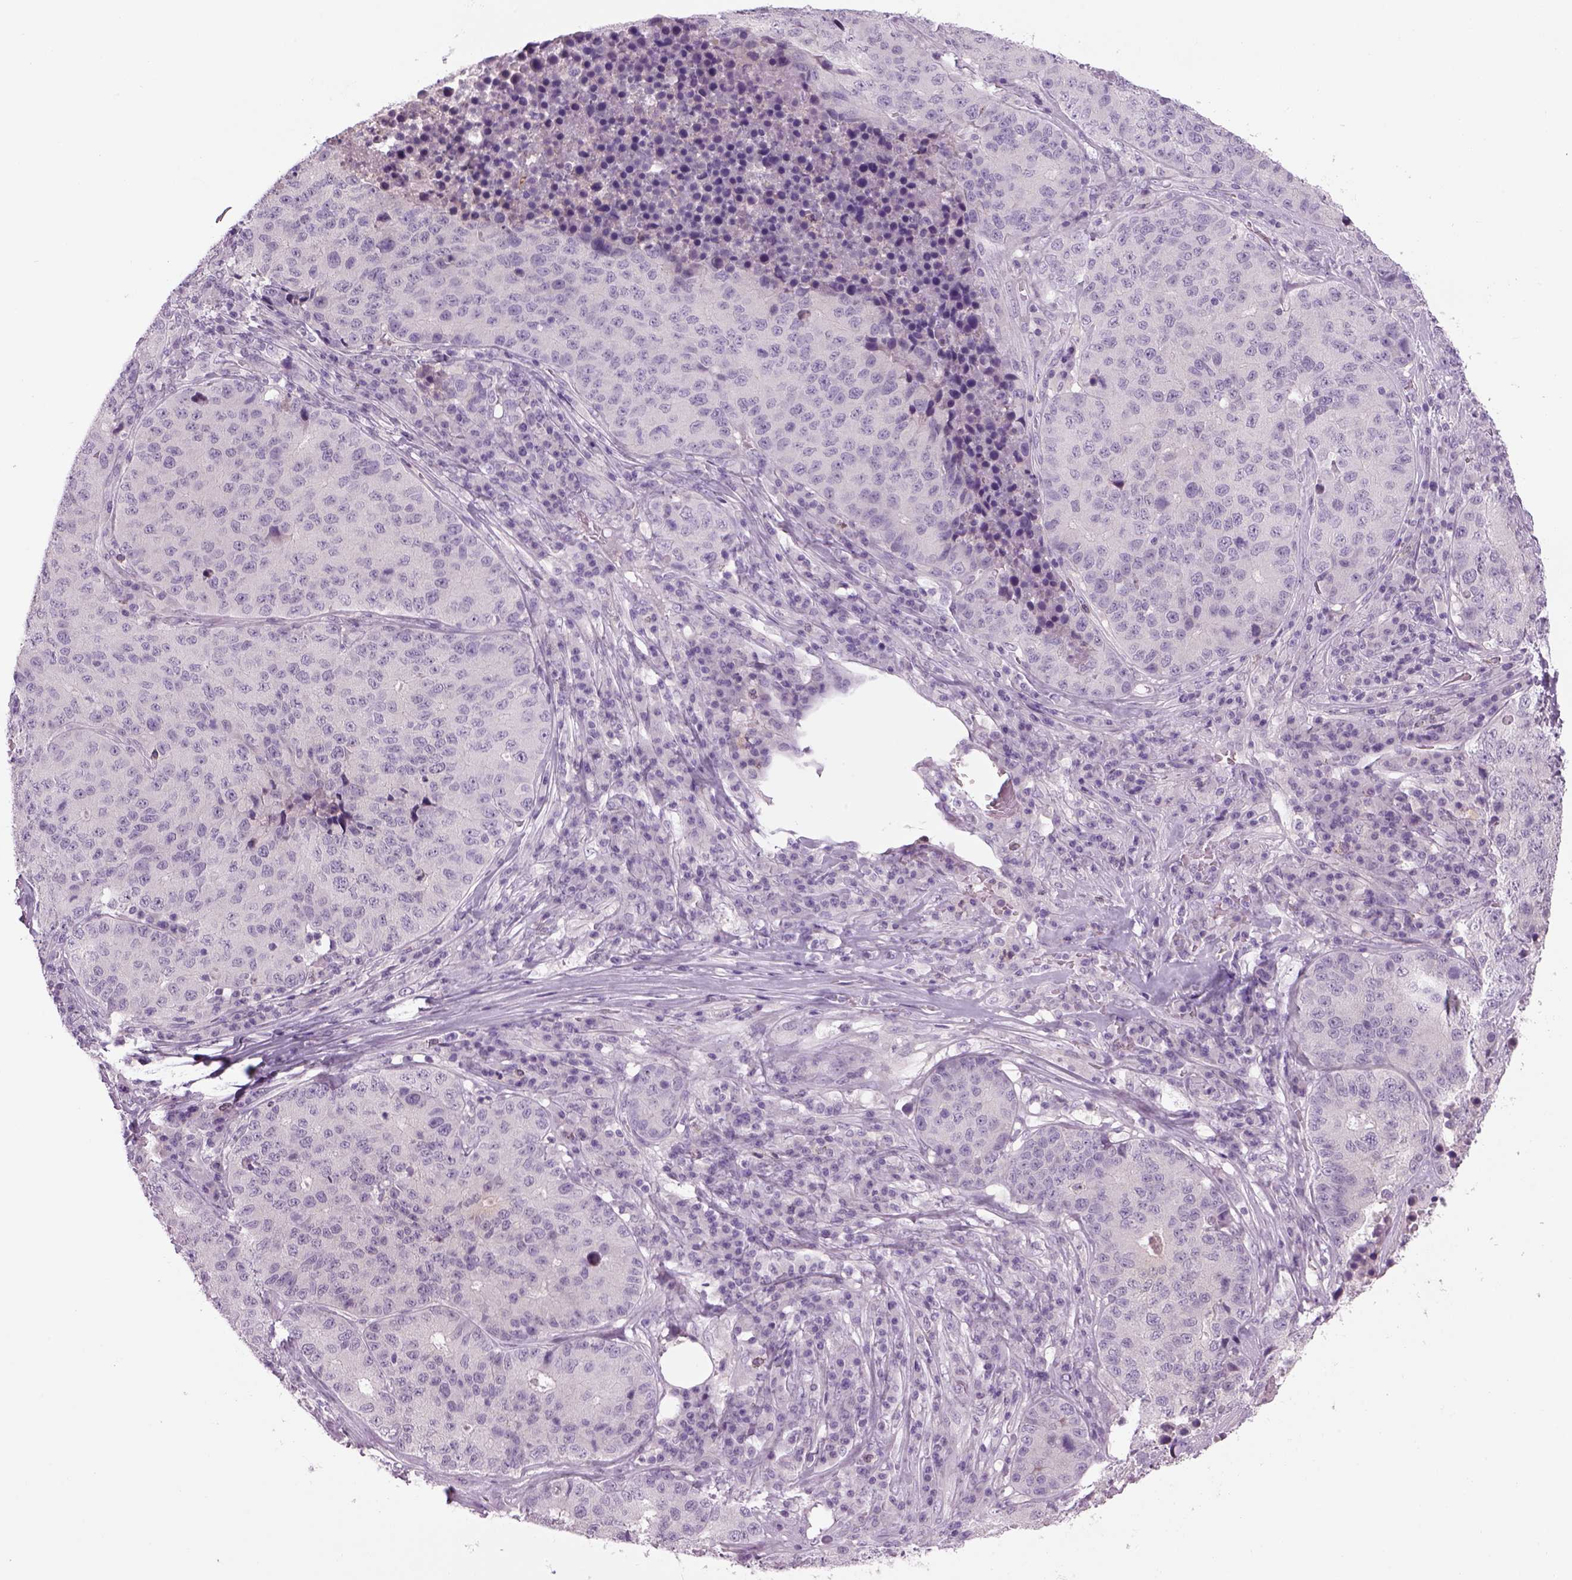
{"staining": {"intensity": "negative", "quantity": "none", "location": "none"}, "tissue": "stomach cancer", "cell_type": "Tumor cells", "image_type": "cancer", "snomed": [{"axis": "morphology", "description": "Adenocarcinoma, NOS"}, {"axis": "topography", "description": "Stomach"}], "caption": "This is a image of immunohistochemistry (IHC) staining of stomach cancer, which shows no staining in tumor cells.", "gene": "MDH1B", "patient": {"sex": "male", "age": 71}}